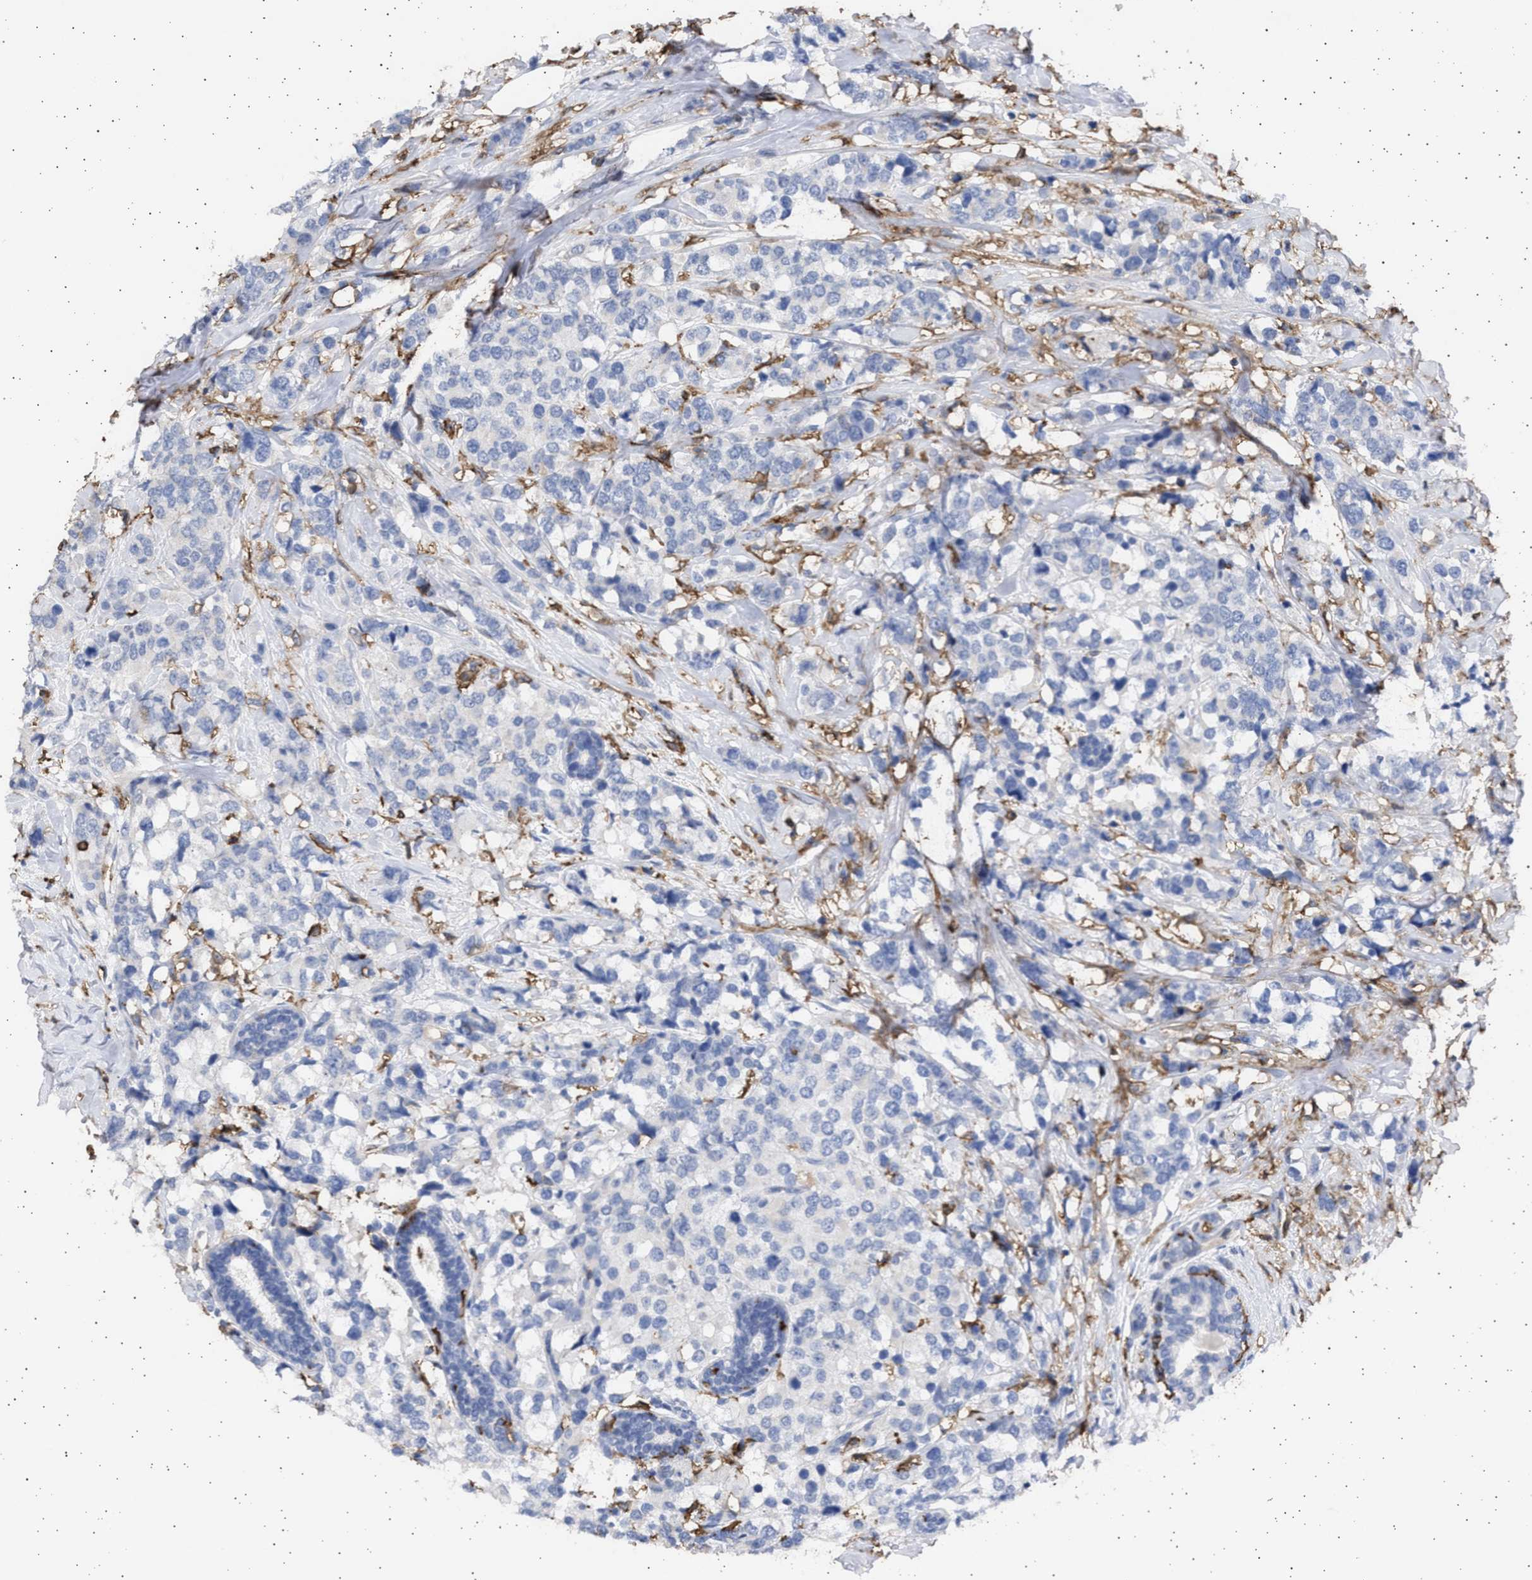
{"staining": {"intensity": "negative", "quantity": "none", "location": "none"}, "tissue": "breast cancer", "cell_type": "Tumor cells", "image_type": "cancer", "snomed": [{"axis": "morphology", "description": "Lobular carcinoma"}, {"axis": "topography", "description": "Breast"}], "caption": "High power microscopy image of an immunohistochemistry (IHC) image of lobular carcinoma (breast), revealing no significant expression in tumor cells. (DAB immunohistochemistry (IHC) visualized using brightfield microscopy, high magnification).", "gene": "FCER1A", "patient": {"sex": "female", "age": 59}}